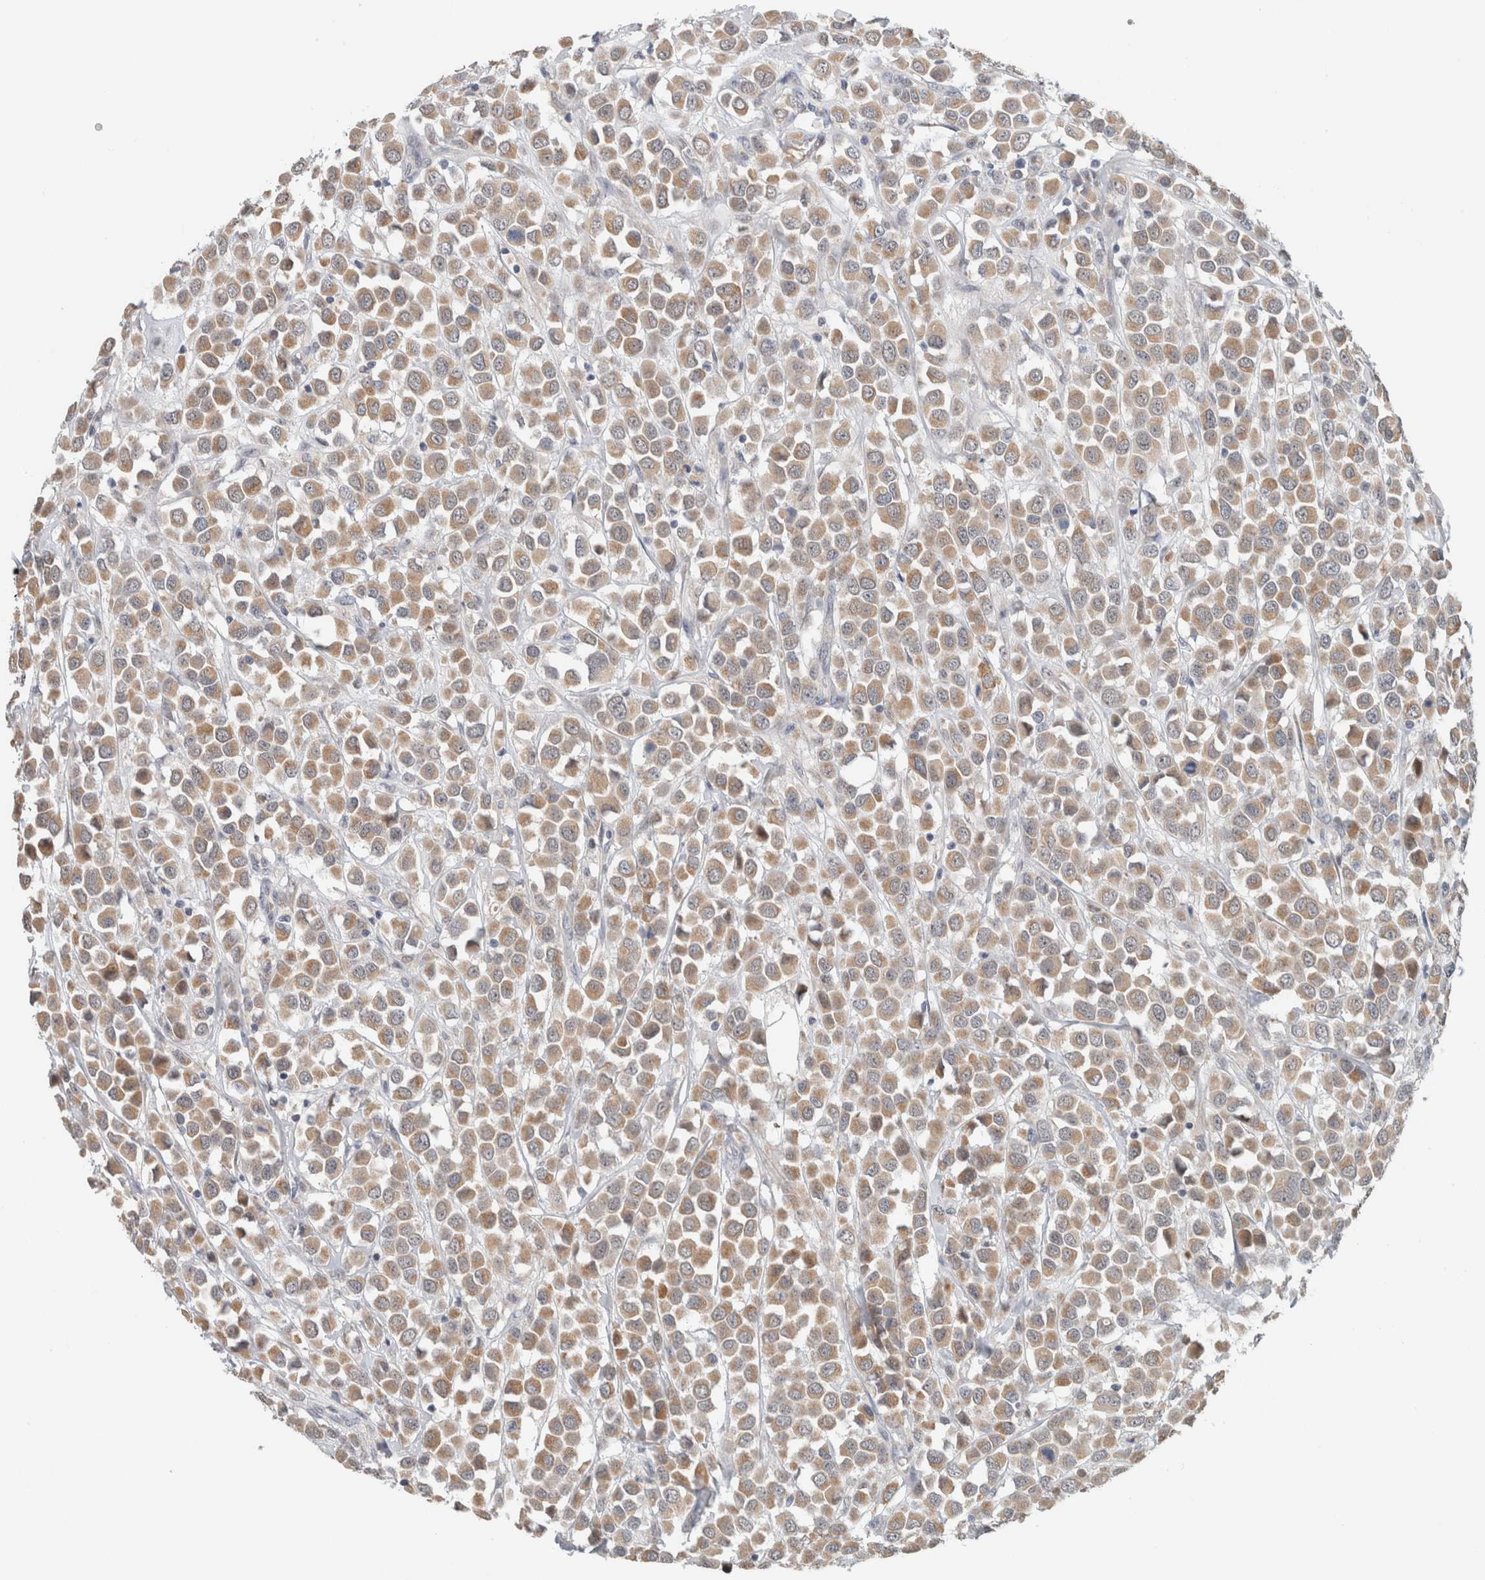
{"staining": {"intensity": "moderate", "quantity": ">75%", "location": "cytoplasmic/membranous"}, "tissue": "breast cancer", "cell_type": "Tumor cells", "image_type": "cancer", "snomed": [{"axis": "morphology", "description": "Duct carcinoma"}, {"axis": "topography", "description": "Breast"}], "caption": "Tumor cells exhibit moderate cytoplasmic/membranous staining in about >75% of cells in breast infiltrating ductal carcinoma. The staining was performed using DAB (3,3'-diaminobenzidine) to visualize the protein expression in brown, while the nuclei were stained in blue with hematoxylin (Magnification: 20x).", "gene": "CRAT", "patient": {"sex": "female", "age": 61}}